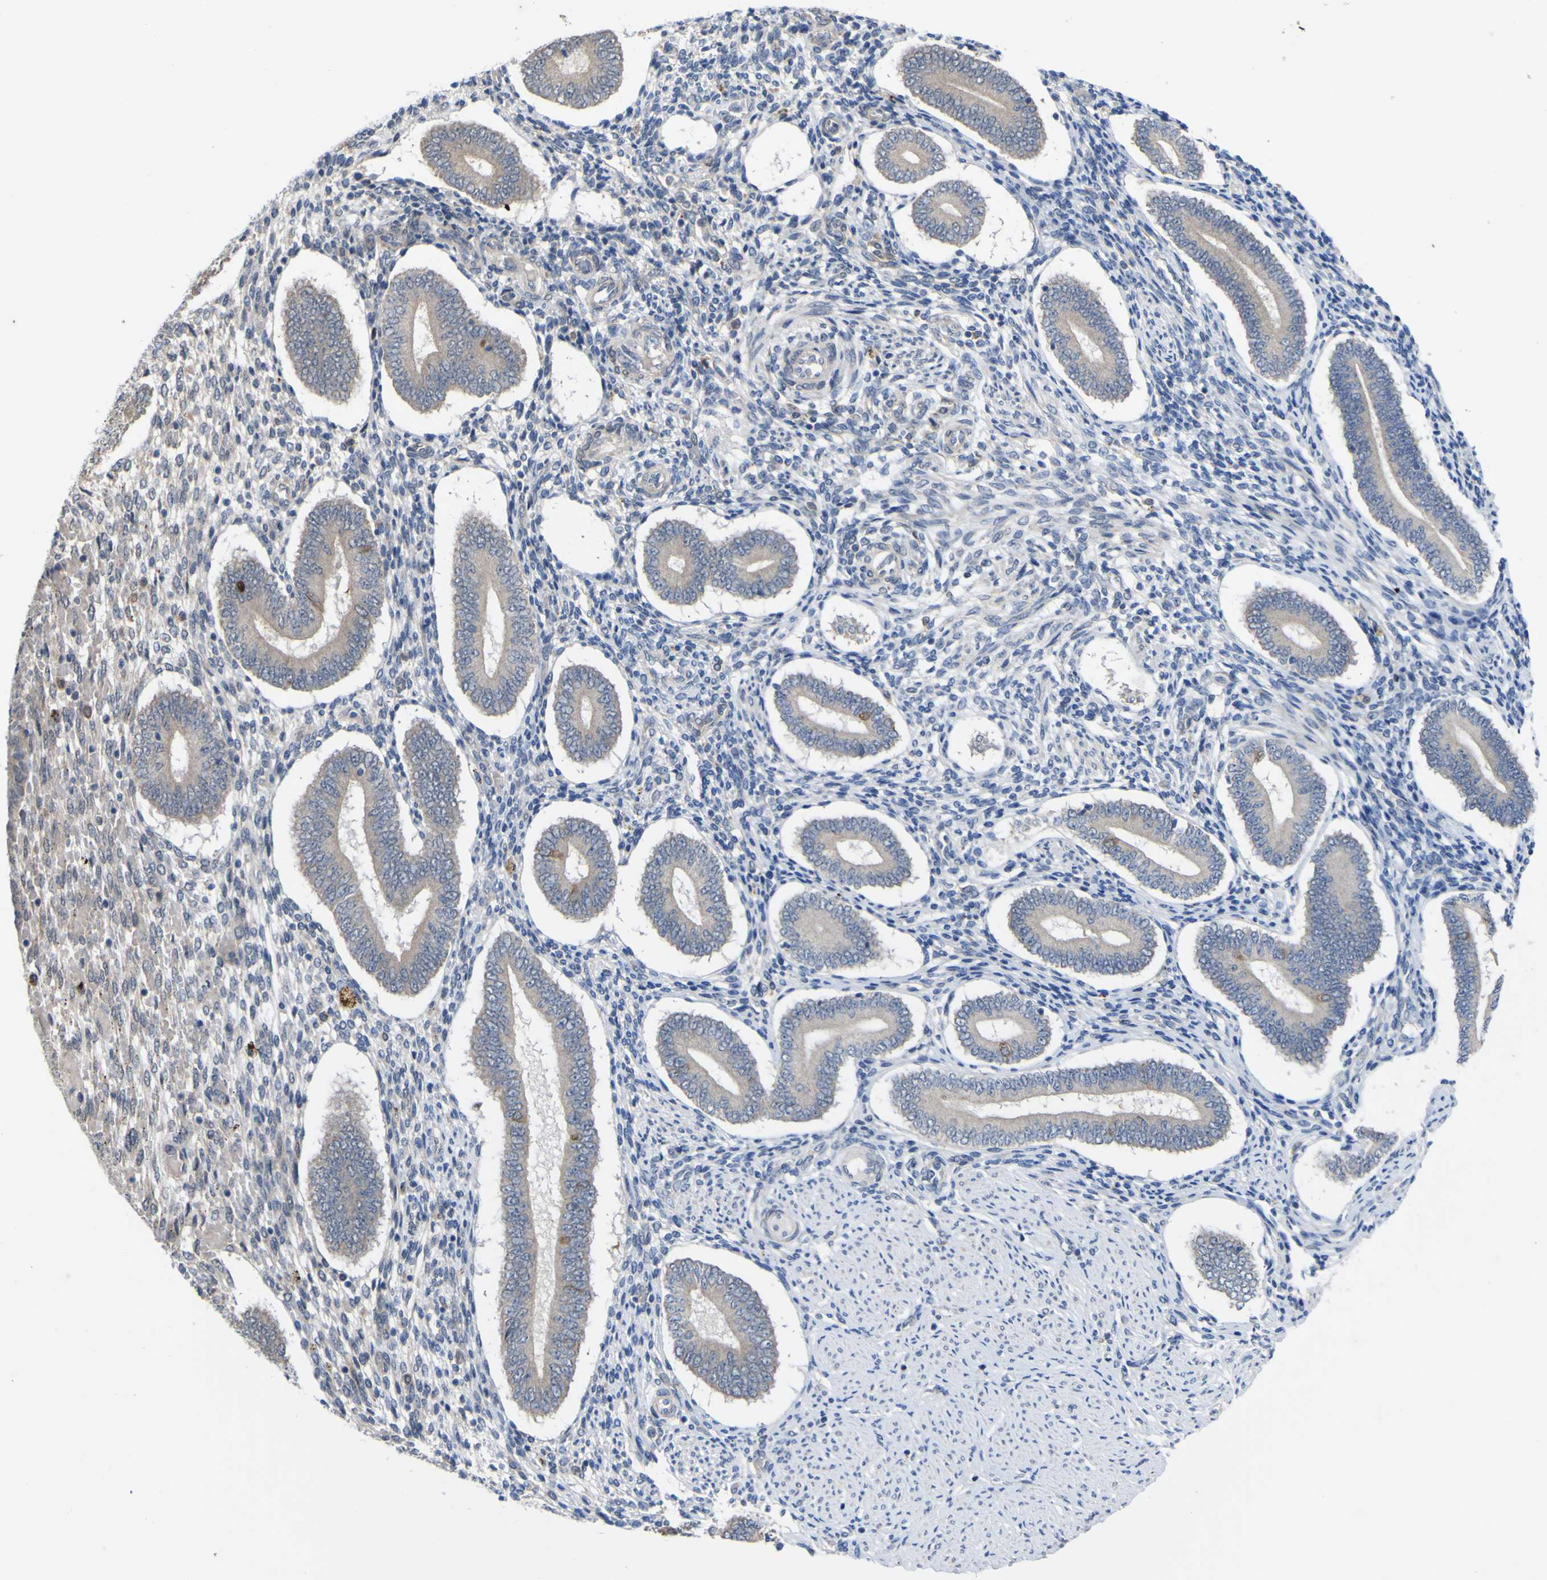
{"staining": {"intensity": "negative", "quantity": "none", "location": "none"}, "tissue": "endometrium", "cell_type": "Cells in endometrial stroma", "image_type": "normal", "snomed": [{"axis": "morphology", "description": "Normal tissue, NOS"}, {"axis": "topography", "description": "Endometrium"}], "caption": "The micrograph displays no staining of cells in endometrial stroma in benign endometrium.", "gene": "TNFRSF11A", "patient": {"sex": "female", "age": 42}}